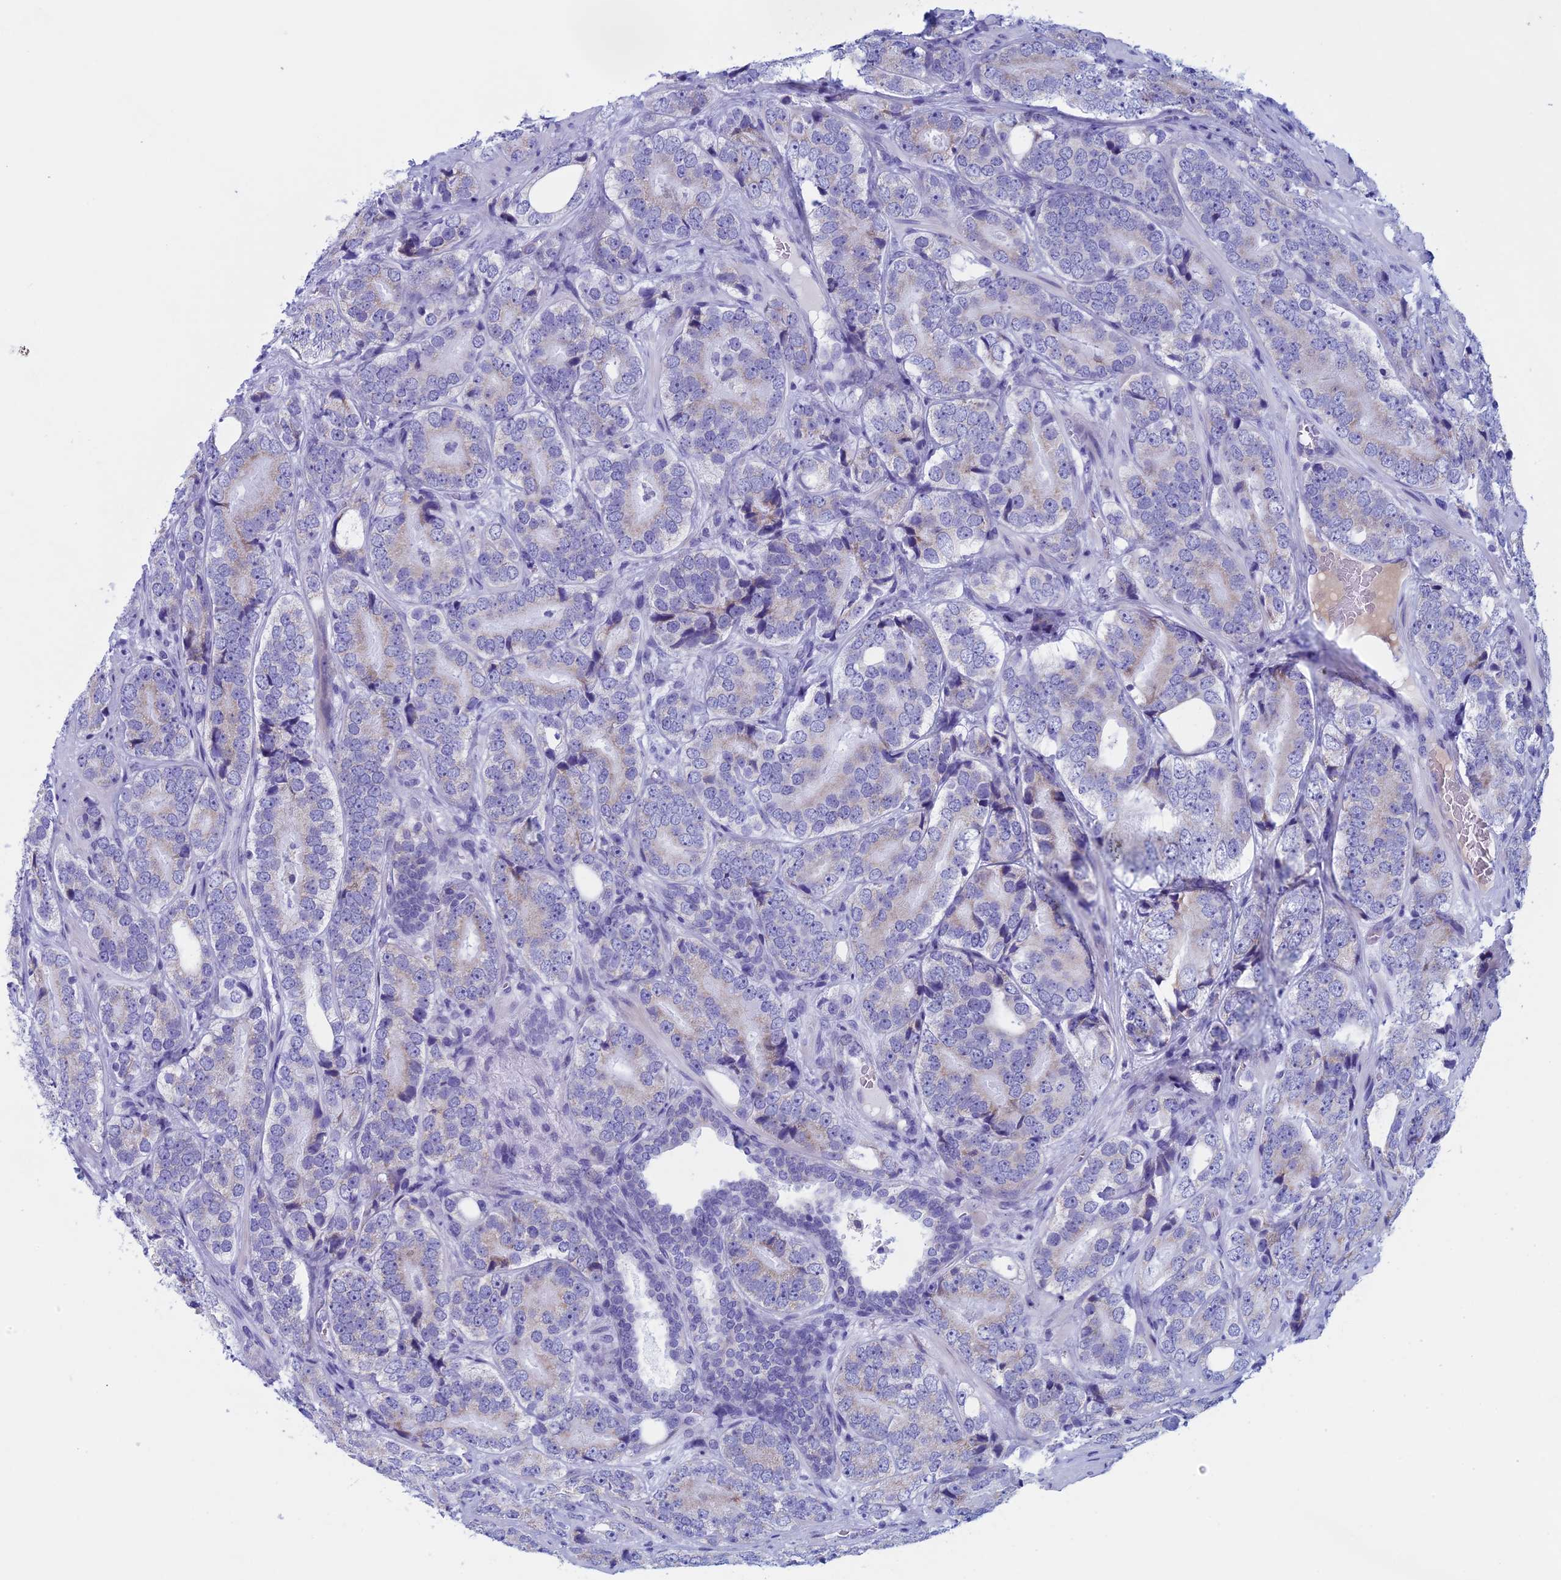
{"staining": {"intensity": "negative", "quantity": "none", "location": "none"}, "tissue": "prostate cancer", "cell_type": "Tumor cells", "image_type": "cancer", "snomed": [{"axis": "morphology", "description": "Adenocarcinoma, High grade"}, {"axis": "topography", "description": "Prostate"}], "caption": "DAB immunohistochemical staining of prostate cancer (high-grade adenocarcinoma) exhibits no significant positivity in tumor cells.", "gene": "NDUFB9", "patient": {"sex": "male", "age": 56}}